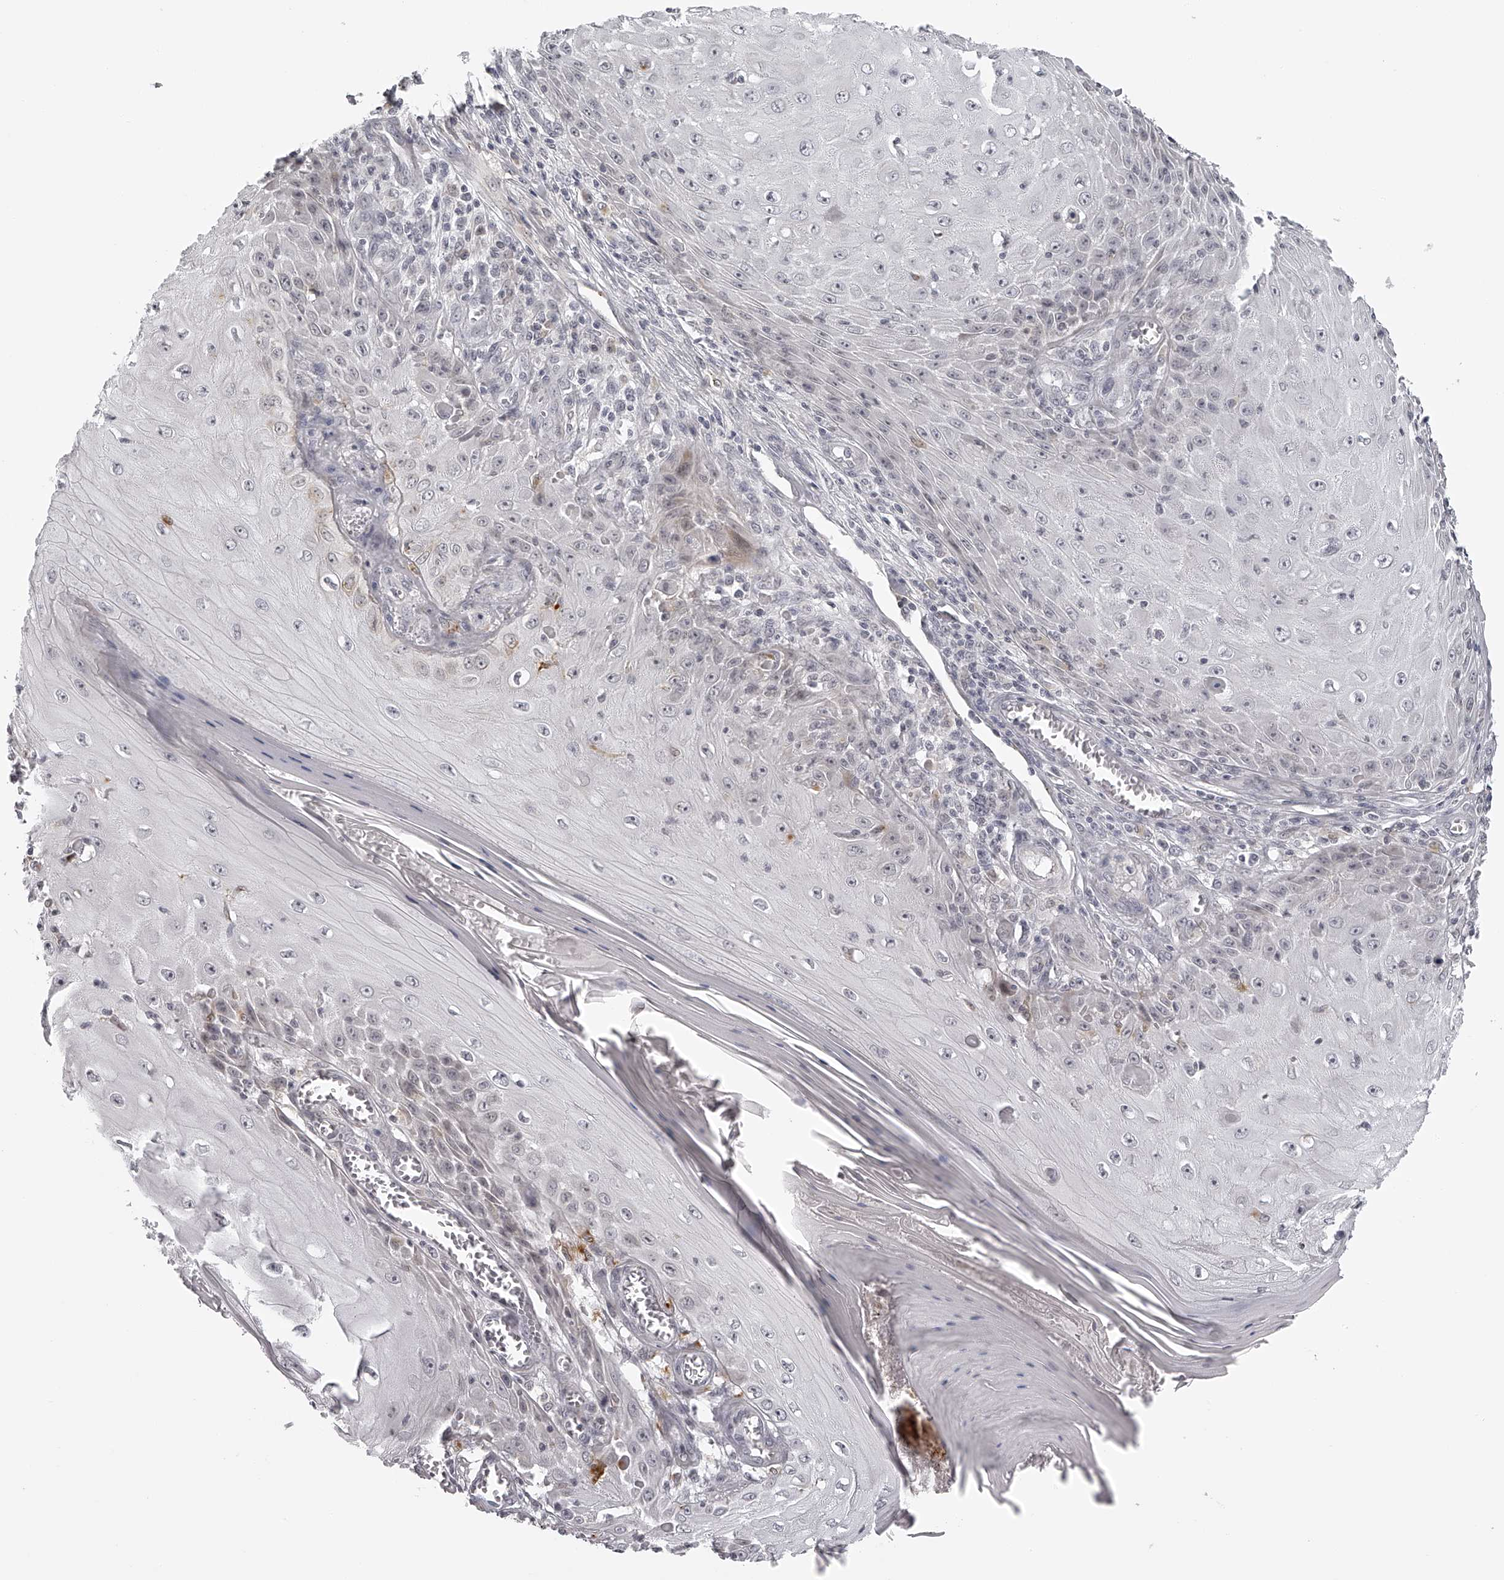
{"staining": {"intensity": "negative", "quantity": "none", "location": "none"}, "tissue": "skin cancer", "cell_type": "Tumor cells", "image_type": "cancer", "snomed": [{"axis": "morphology", "description": "Squamous cell carcinoma, NOS"}, {"axis": "topography", "description": "Skin"}], "caption": "Skin squamous cell carcinoma was stained to show a protein in brown. There is no significant expression in tumor cells. Brightfield microscopy of immunohistochemistry (IHC) stained with DAB (3,3'-diaminobenzidine) (brown) and hematoxylin (blue), captured at high magnification.", "gene": "RNF220", "patient": {"sex": "female", "age": 73}}